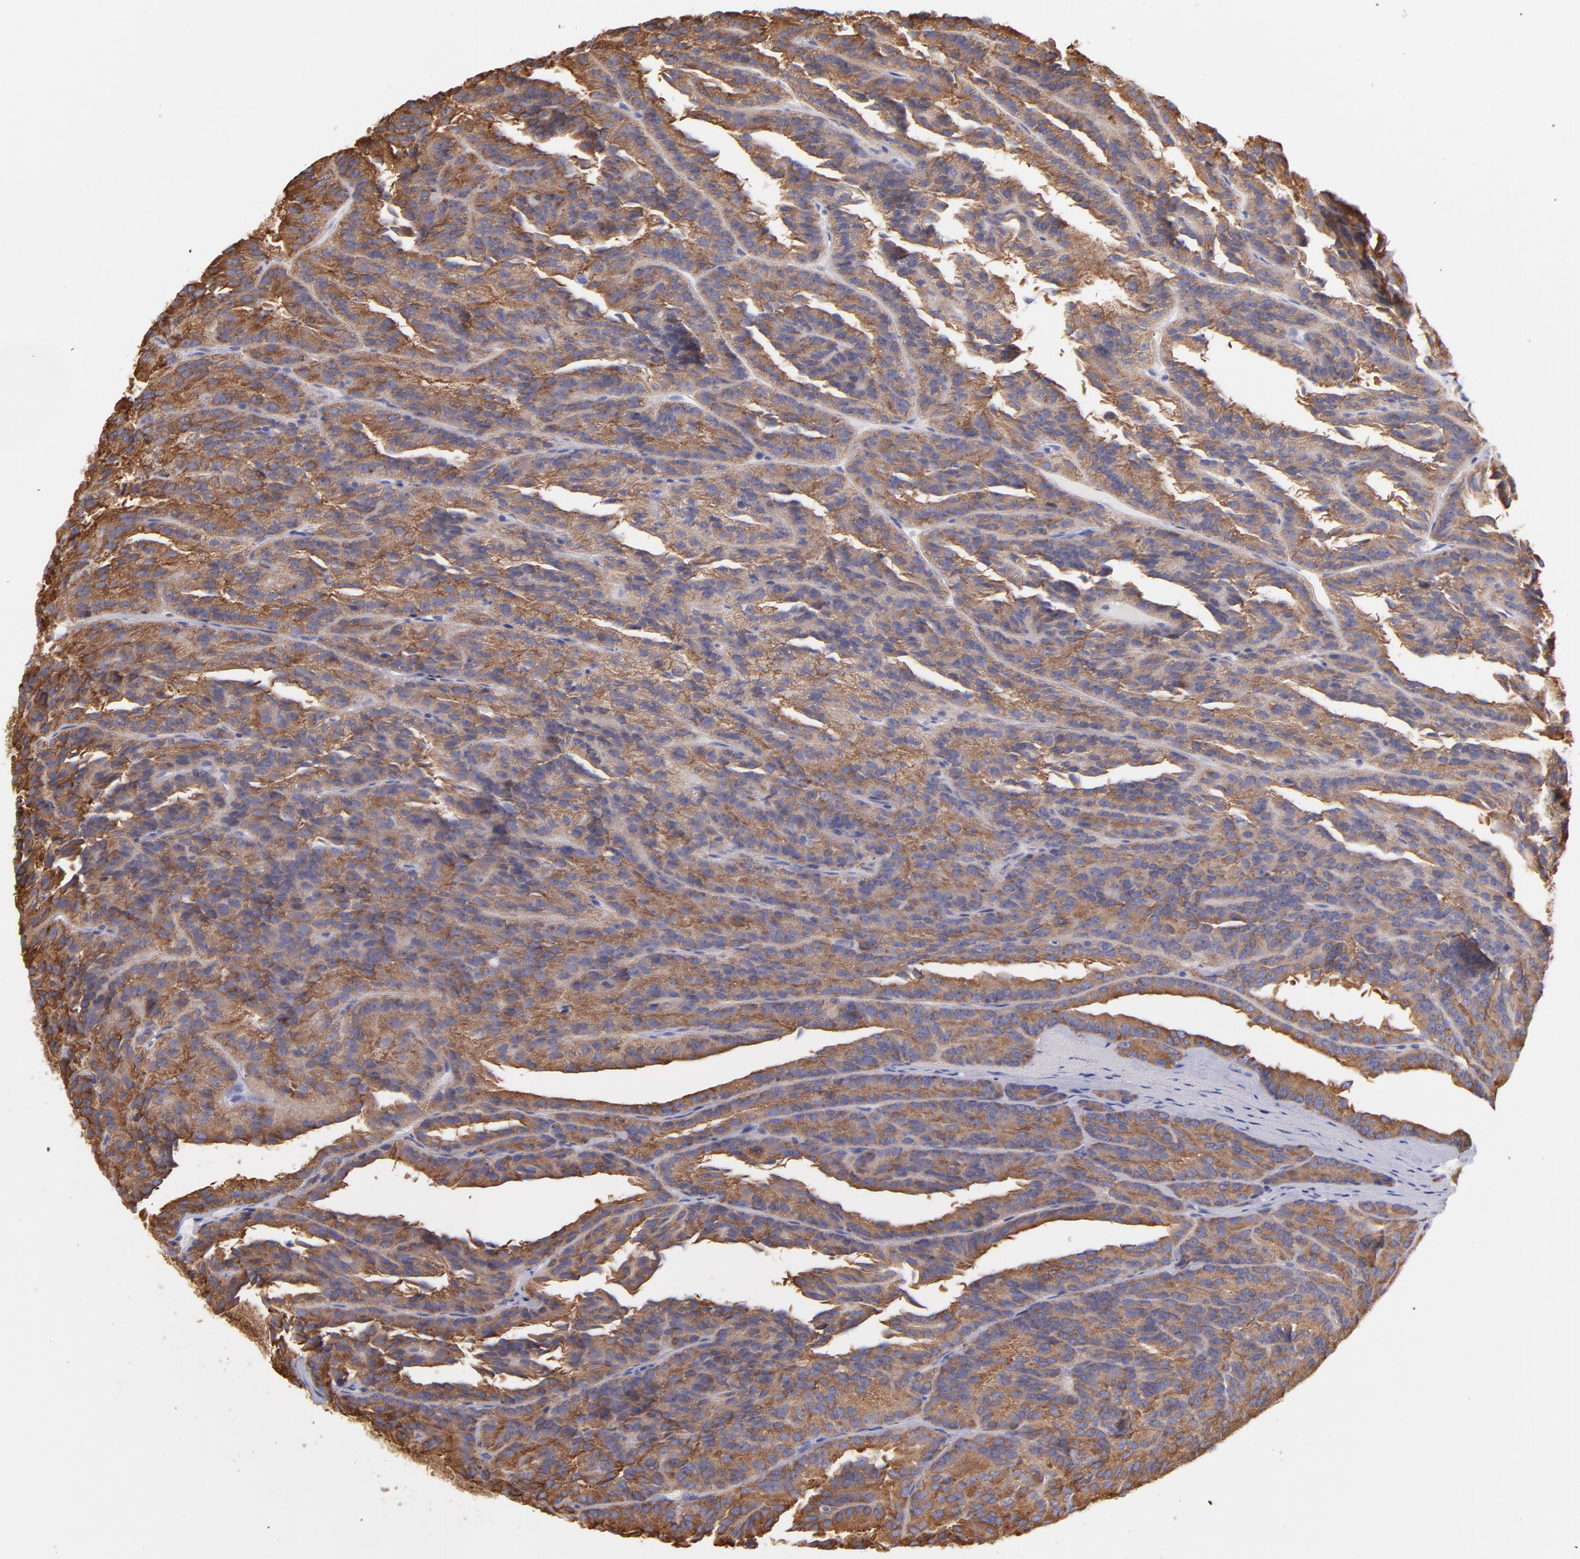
{"staining": {"intensity": "moderate", "quantity": ">75%", "location": "cytoplasmic/membranous"}, "tissue": "renal cancer", "cell_type": "Tumor cells", "image_type": "cancer", "snomed": [{"axis": "morphology", "description": "Adenocarcinoma, NOS"}, {"axis": "topography", "description": "Kidney"}], "caption": "DAB (3,3'-diaminobenzidine) immunohistochemical staining of renal cancer exhibits moderate cytoplasmic/membranous protein staining in approximately >75% of tumor cells. The staining is performed using DAB (3,3'-diaminobenzidine) brown chromogen to label protein expression. The nuclei are counter-stained blue using hematoxylin.", "gene": "PRKCA", "patient": {"sex": "male", "age": 46}}